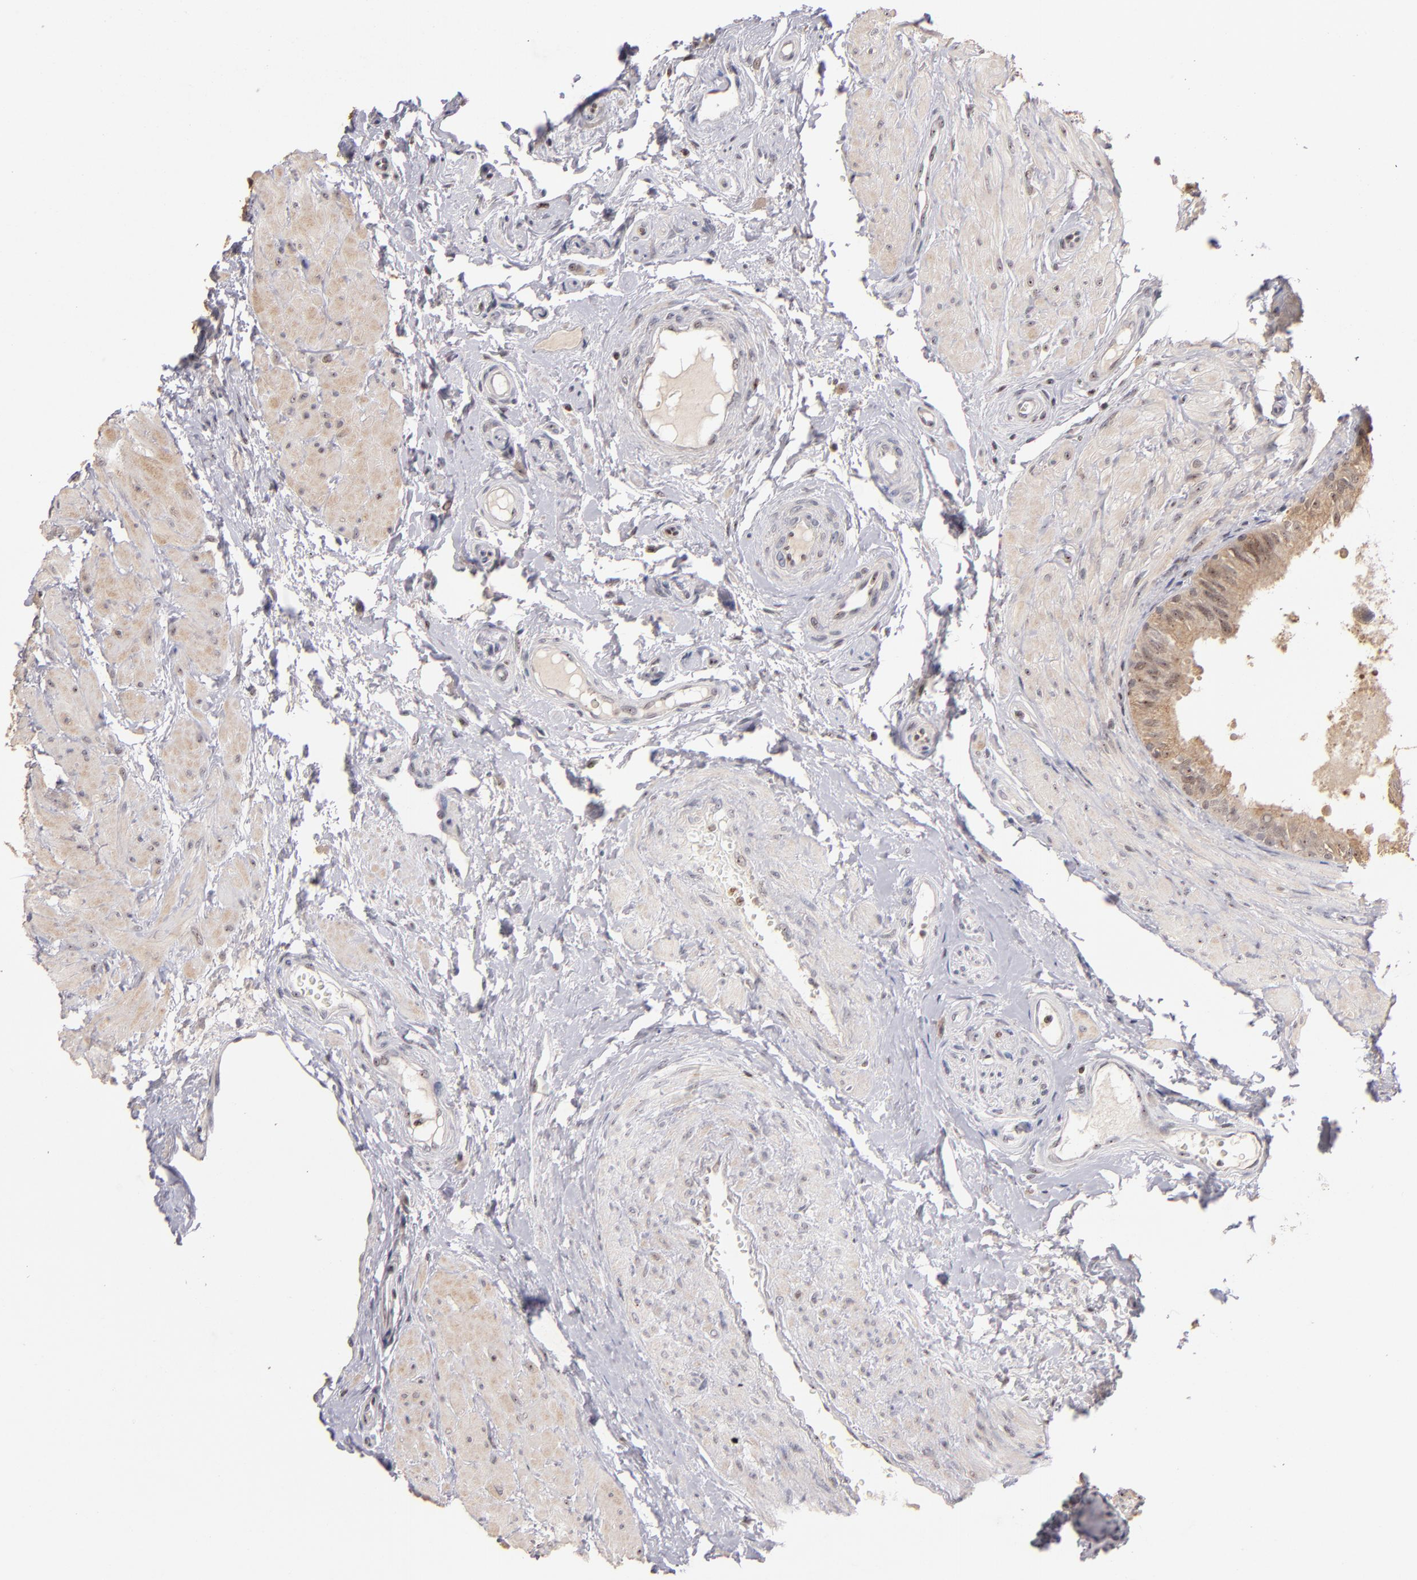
{"staining": {"intensity": "moderate", "quantity": ">75%", "location": "cytoplasmic/membranous,nuclear"}, "tissue": "epididymis", "cell_type": "Glandular cells", "image_type": "normal", "snomed": [{"axis": "morphology", "description": "Normal tissue, NOS"}, {"axis": "topography", "description": "Epididymis"}], "caption": "Brown immunohistochemical staining in benign human epididymis reveals moderate cytoplasmic/membranous,nuclear expression in approximately >75% of glandular cells. (DAB IHC, brown staining for protein, blue staining for nuclei).", "gene": "PCNX4", "patient": {"sex": "male", "age": 68}}